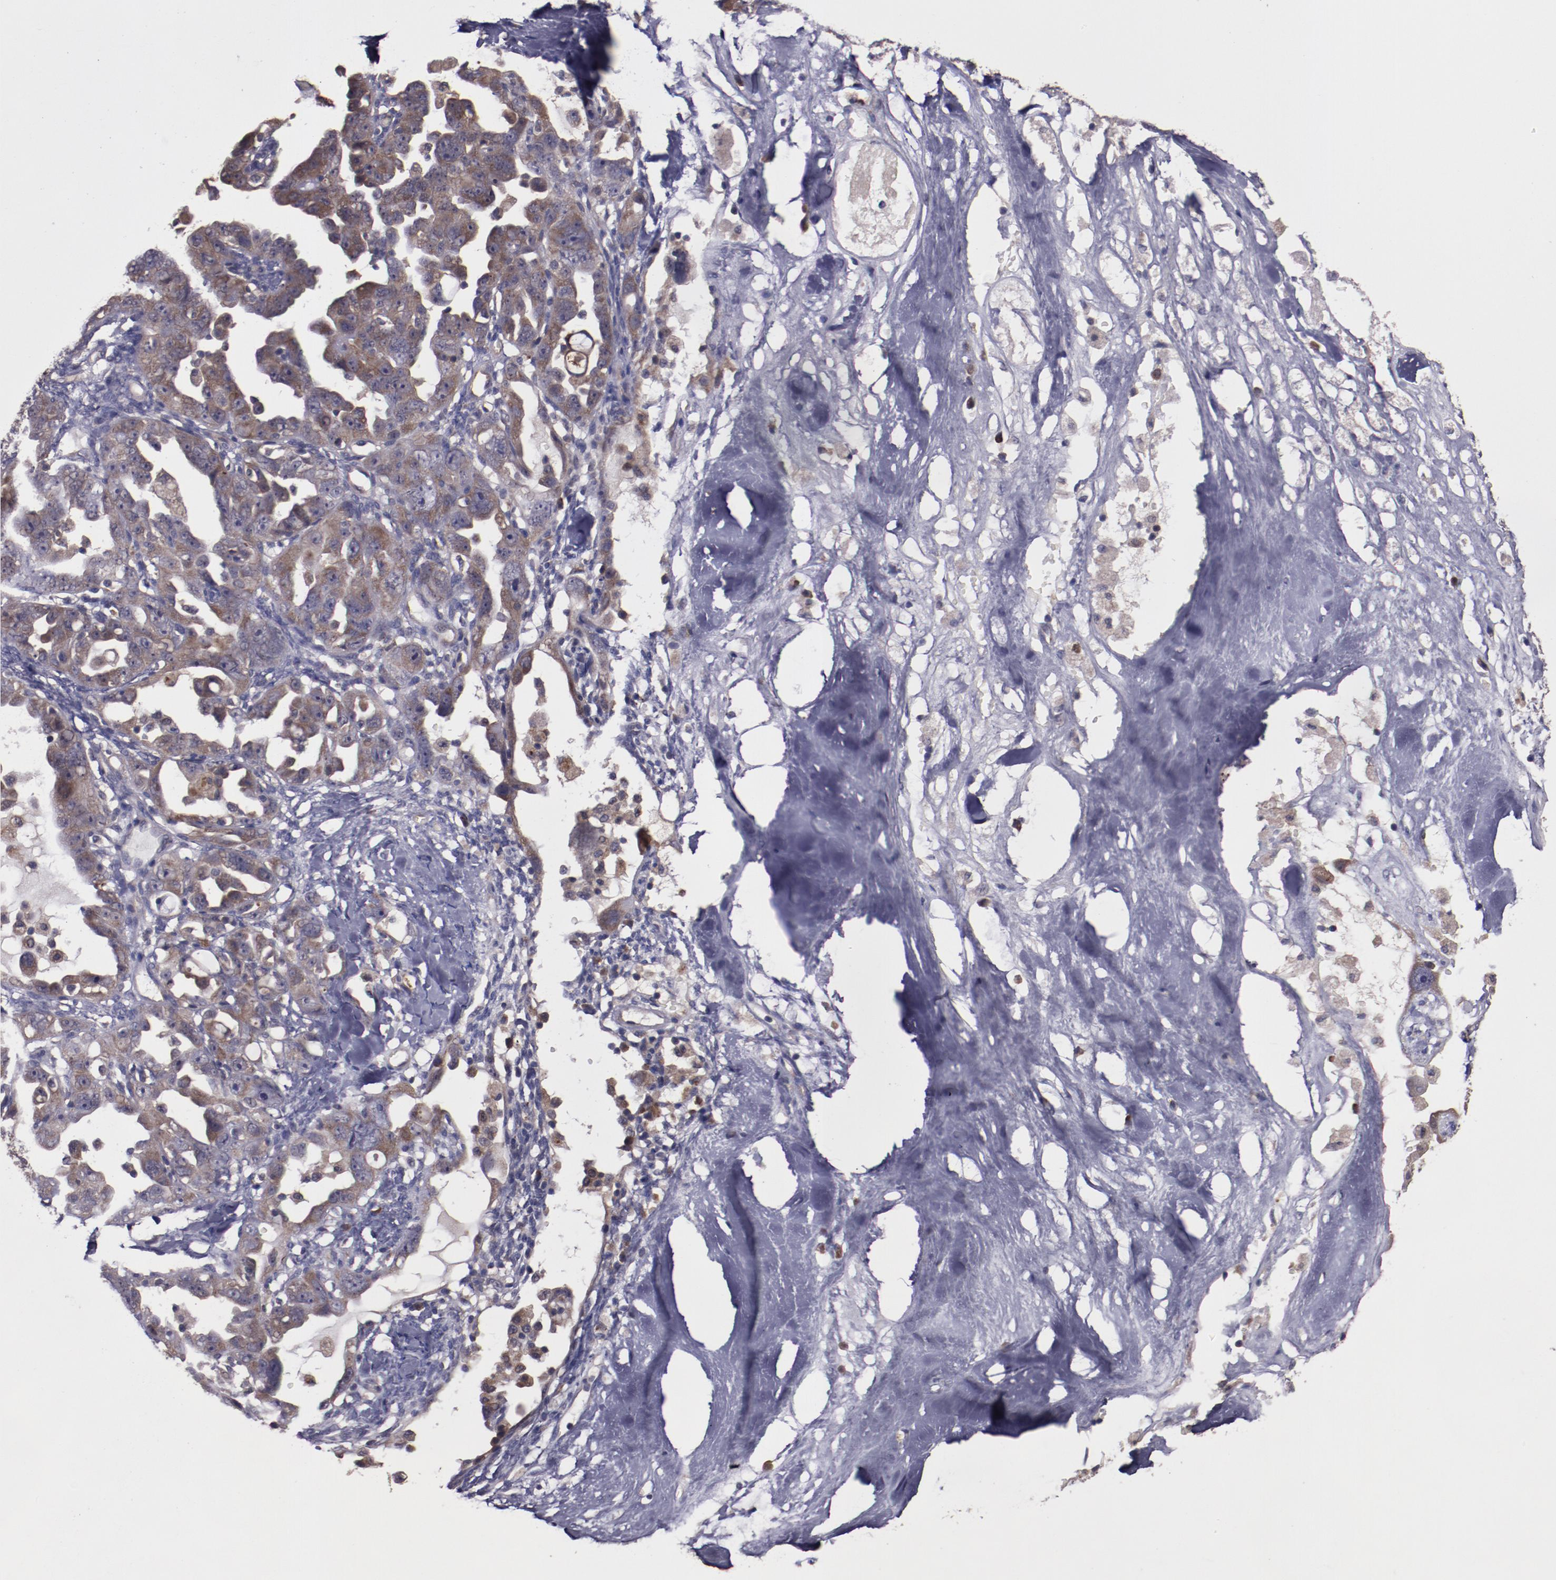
{"staining": {"intensity": "moderate", "quantity": ">75%", "location": "cytoplasmic/membranous"}, "tissue": "ovarian cancer", "cell_type": "Tumor cells", "image_type": "cancer", "snomed": [{"axis": "morphology", "description": "Cystadenocarcinoma, serous, NOS"}, {"axis": "topography", "description": "Ovary"}], "caption": "Immunohistochemical staining of ovarian cancer (serous cystadenocarcinoma) demonstrates medium levels of moderate cytoplasmic/membranous positivity in about >75% of tumor cells. (IHC, brightfield microscopy, high magnification).", "gene": "FTSJ1", "patient": {"sex": "female", "age": 66}}